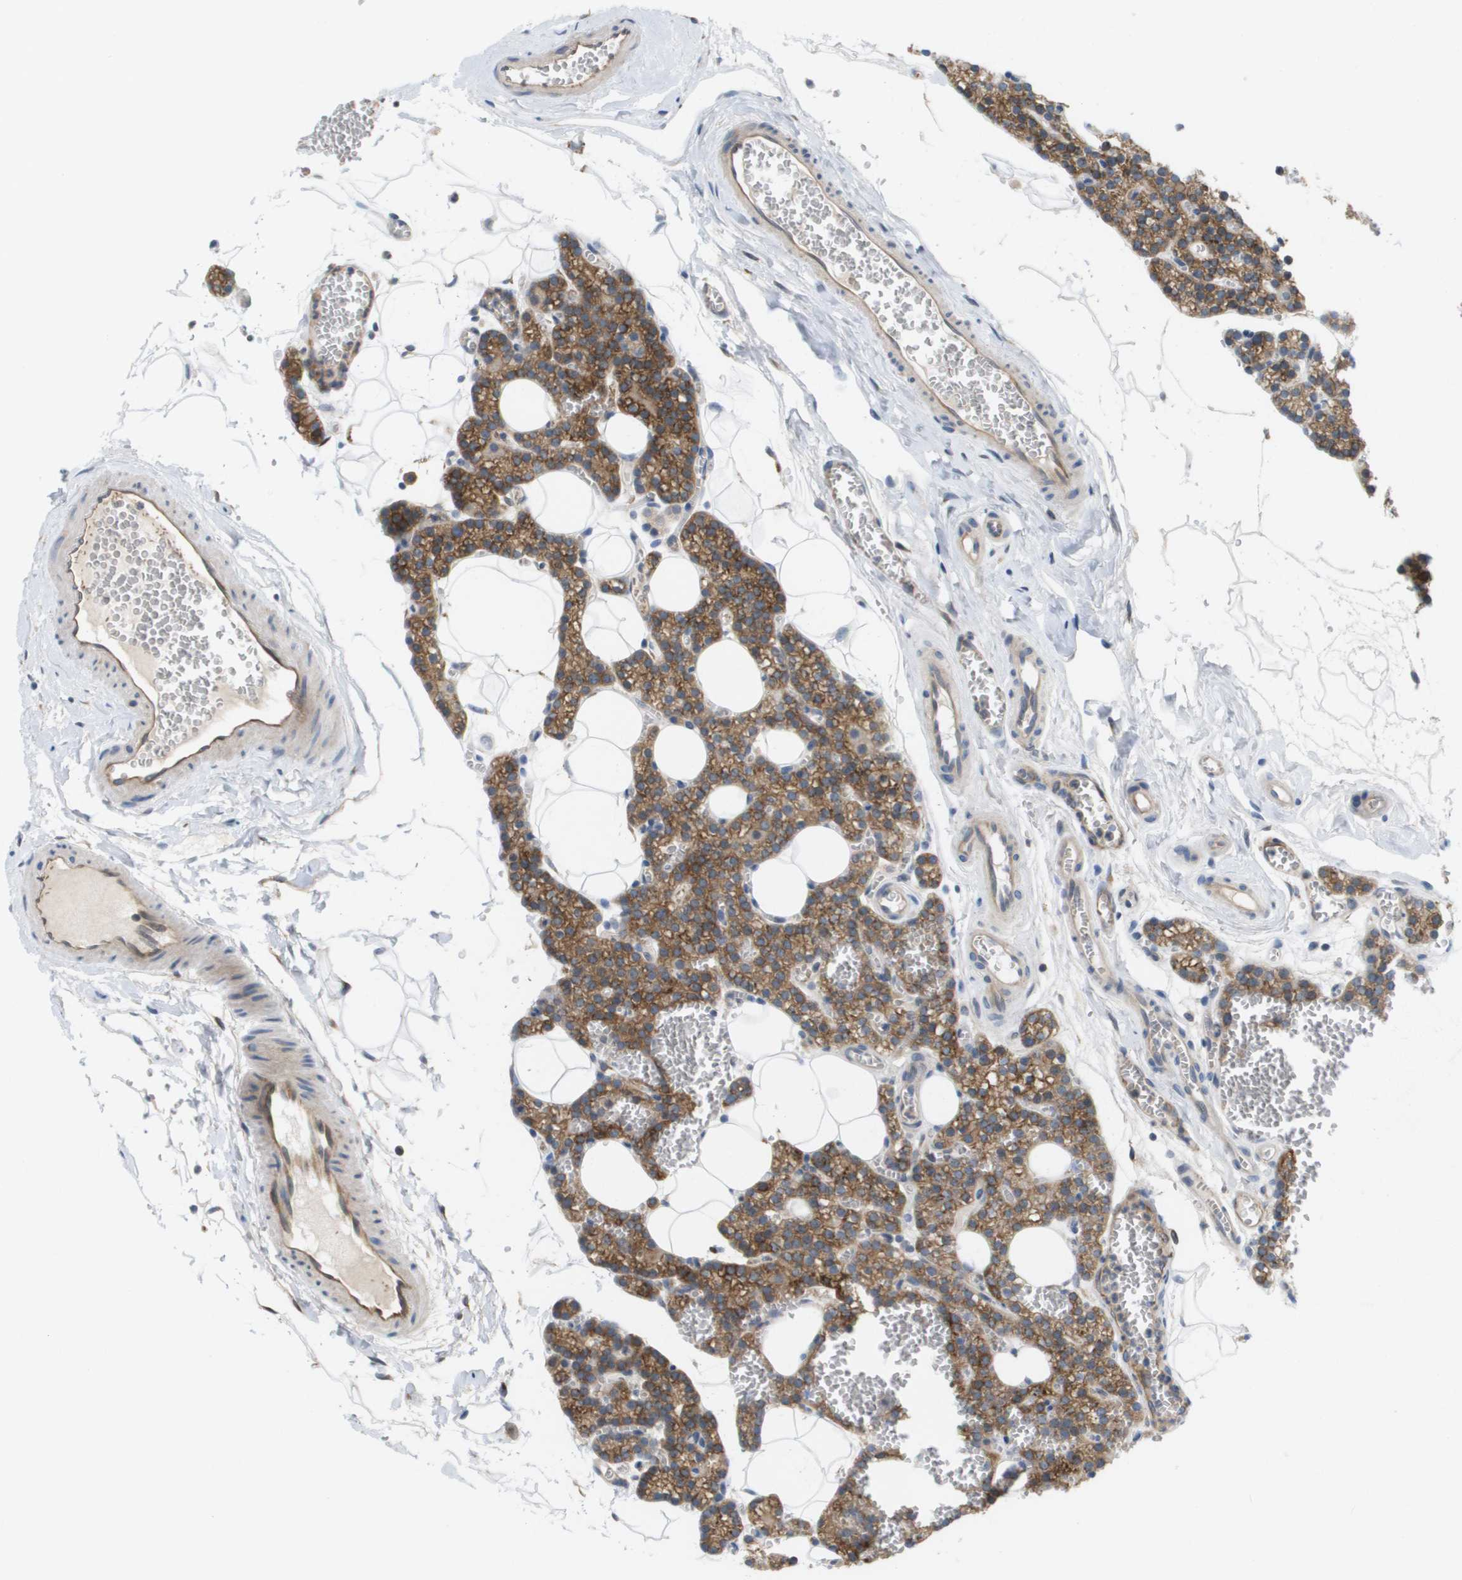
{"staining": {"intensity": "moderate", "quantity": ">75%", "location": "cytoplasmic/membranous"}, "tissue": "parathyroid gland", "cell_type": "Glandular cells", "image_type": "normal", "snomed": [{"axis": "morphology", "description": "Normal tissue, NOS"}, {"axis": "morphology", "description": "Adenoma, NOS"}, {"axis": "topography", "description": "Parathyroid gland"}], "caption": "An immunohistochemistry photomicrograph of normal tissue is shown. Protein staining in brown labels moderate cytoplasmic/membranous positivity in parathyroid gland within glandular cells. (DAB (3,3'-diaminobenzidine) = brown stain, brightfield microscopy at high magnification).", "gene": "MARCHF8", "patient": {"sex": "female", "age": 58}}